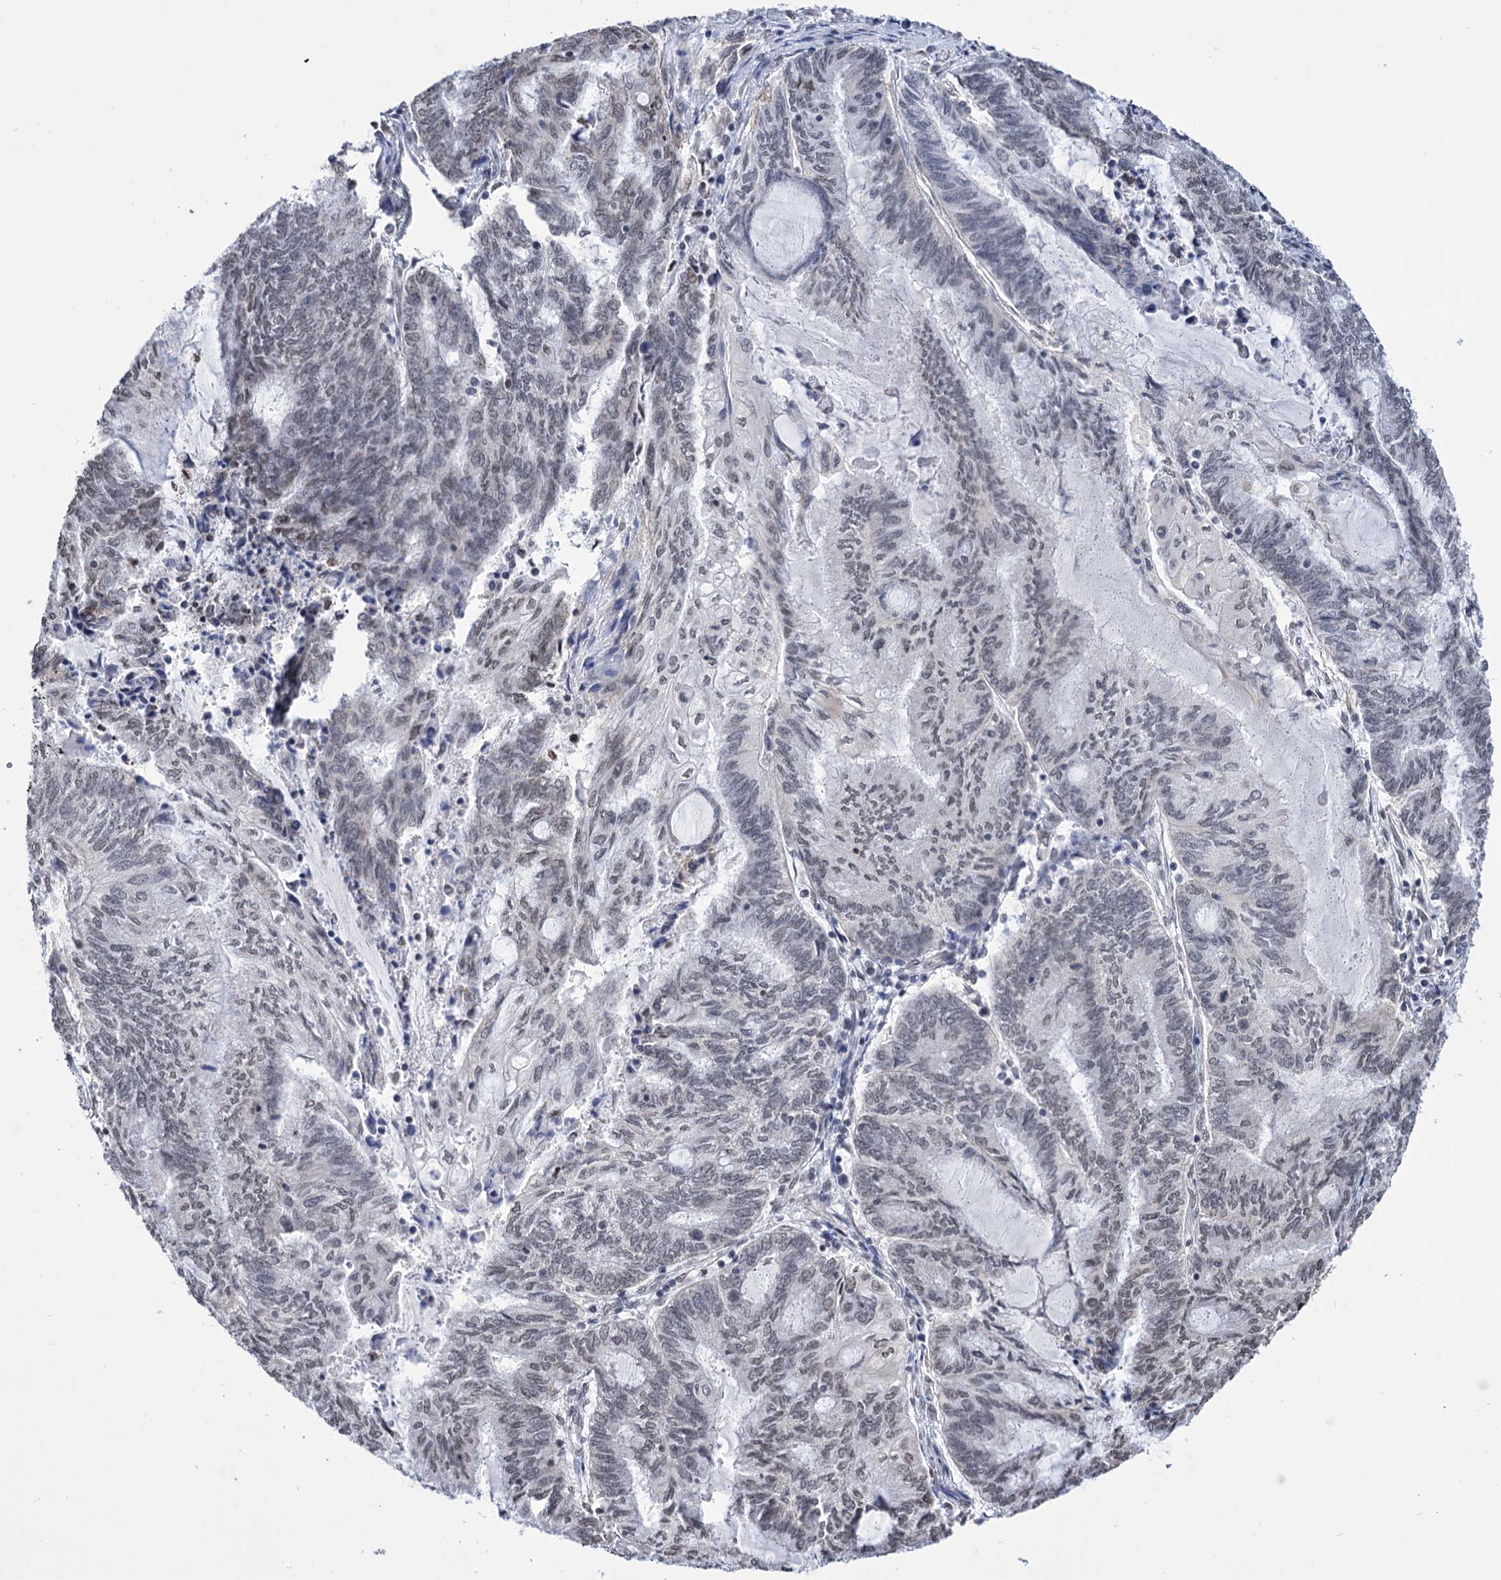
{"staining": {"intensity": "weak", "quantity": "25%-75%", "location": "nuclear"}, "tissue": "endometrial cancer", "cell_type": "Tumor cells", "image_type": "cancer", "snomed": [{"axis": "morphology", "description": "Adenocarcinoma, NOS"}, {"axis": "topography", "description": "Uterus"}, {"axis": "topography", "description": "Endometrium"}], "caption": "Protein staining displays weak nuclear positivity in approximately 25%-75% of tumor cells in endometrial cancer (adenocarcinoma). (Stains: DAB (3,3'-diaminobenzidine) in brown, nuclei in blue, Microscopy: brightfield microscopy at high magnification).", "gene": "ABHD10", "patient": {"sex": "female", "age": 70}}